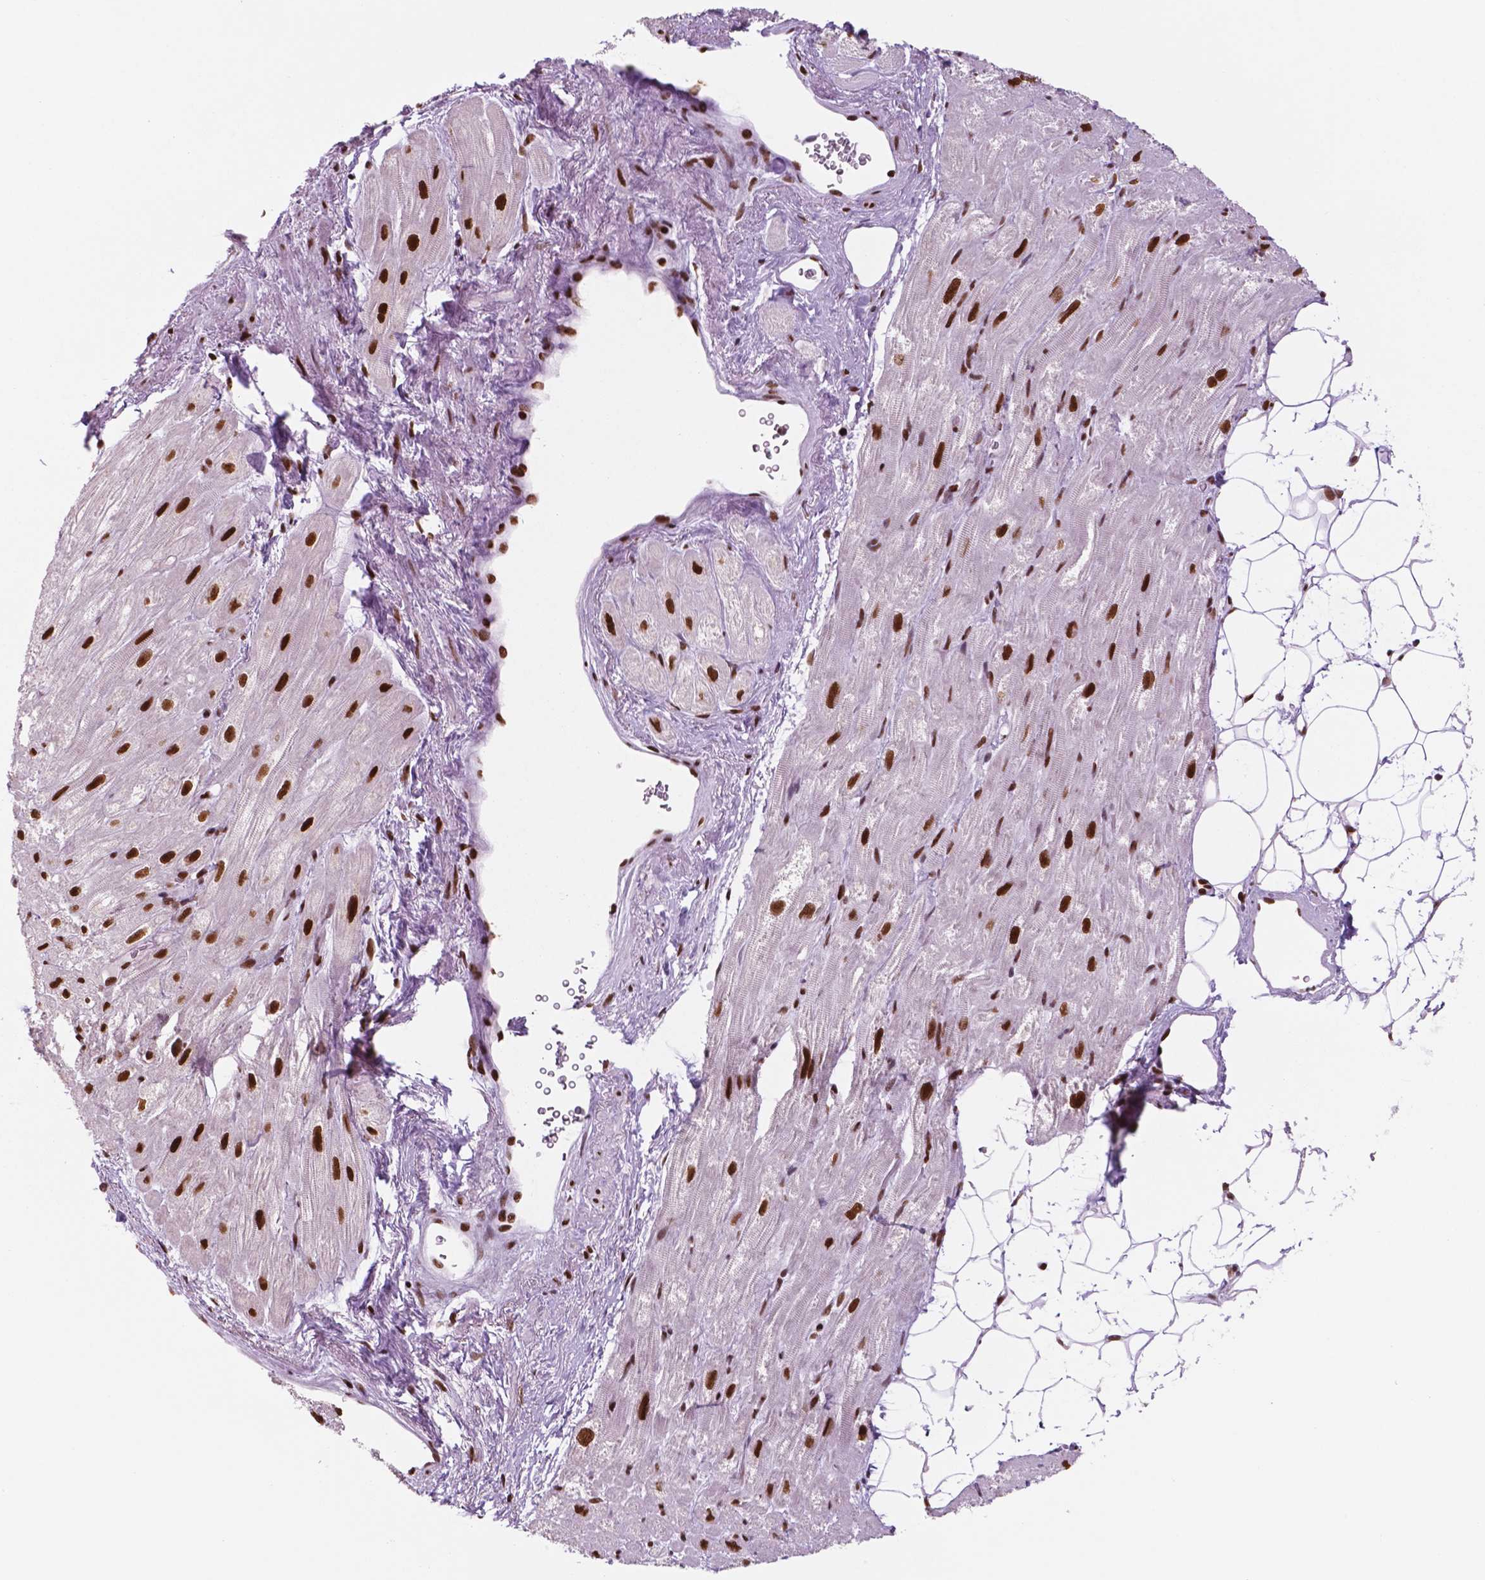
{"staining": {"intensity": "strong", "quantity": "<25%", "location": "nuclear"}, "tissue": "heart muscle", "cell_type": "Cardiomyocytes", "image_type": "normal", "snomed": [{"axis": "morphology", "description": "Normal tissue, NOS"}, {"axis": "topography", "description": "Heart"}], "caption": "A brown stain highlights strong nuclear expression of a protein in cardiomyocytes of normal heart muscle.", "gene": "MSH6", "patient": {"sex": "female", "age": 69}}